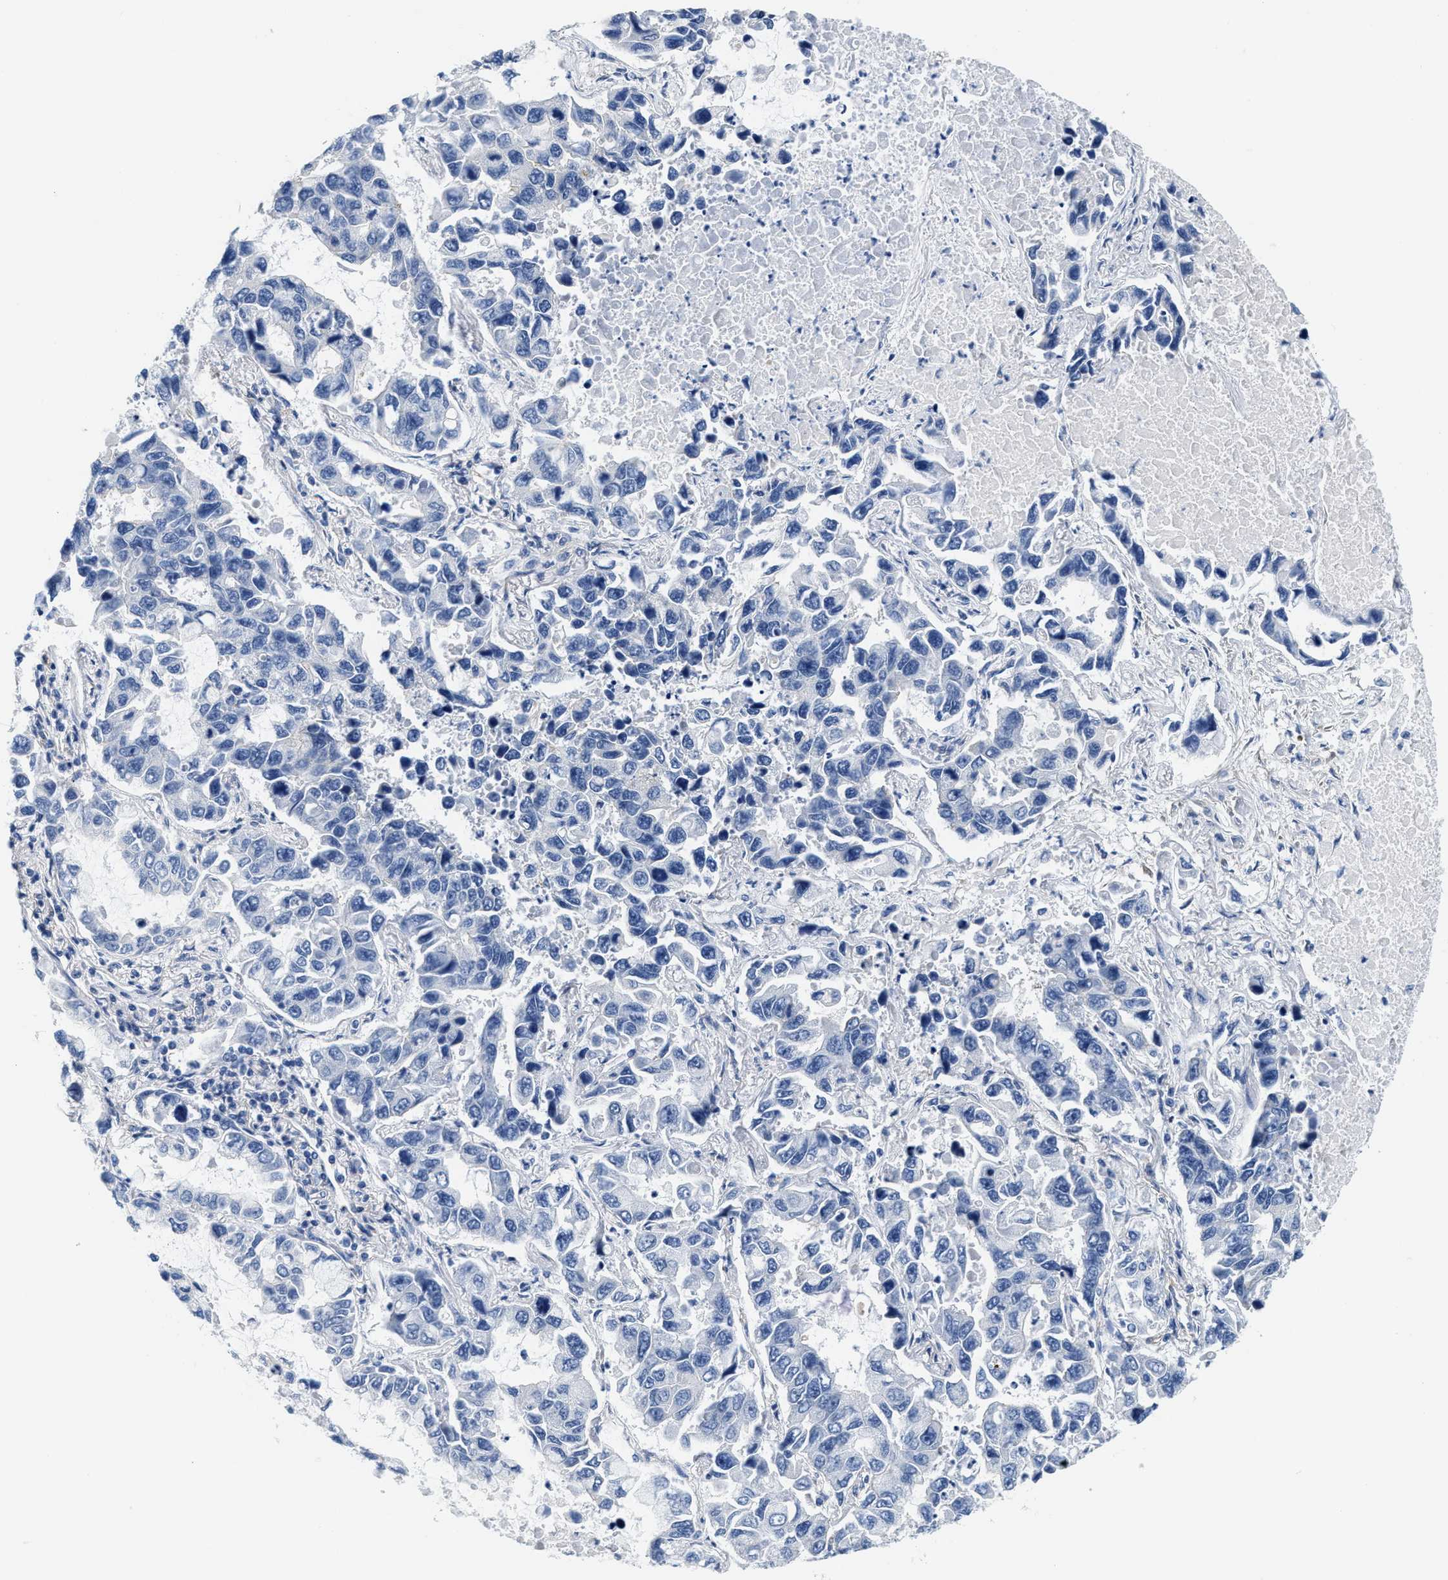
{"staining": {"intensity": "negative", "quantity": "none", "location": "none"}, "tissue": "lung cancer", "cell_type": "Tumor cells", "image_type": "cancer", "snomed": [{"axis": "morphology", "description": "Adenocarcinoma, NOS"}, {"axis": "topography", "description": "Lung"}], "caption": "This is an IHC image of adenocarcinoma (lung). There is no positivity in tumor cells.", "gene": "DSCAM", "patient": {"sex": "male", "age": 64}}